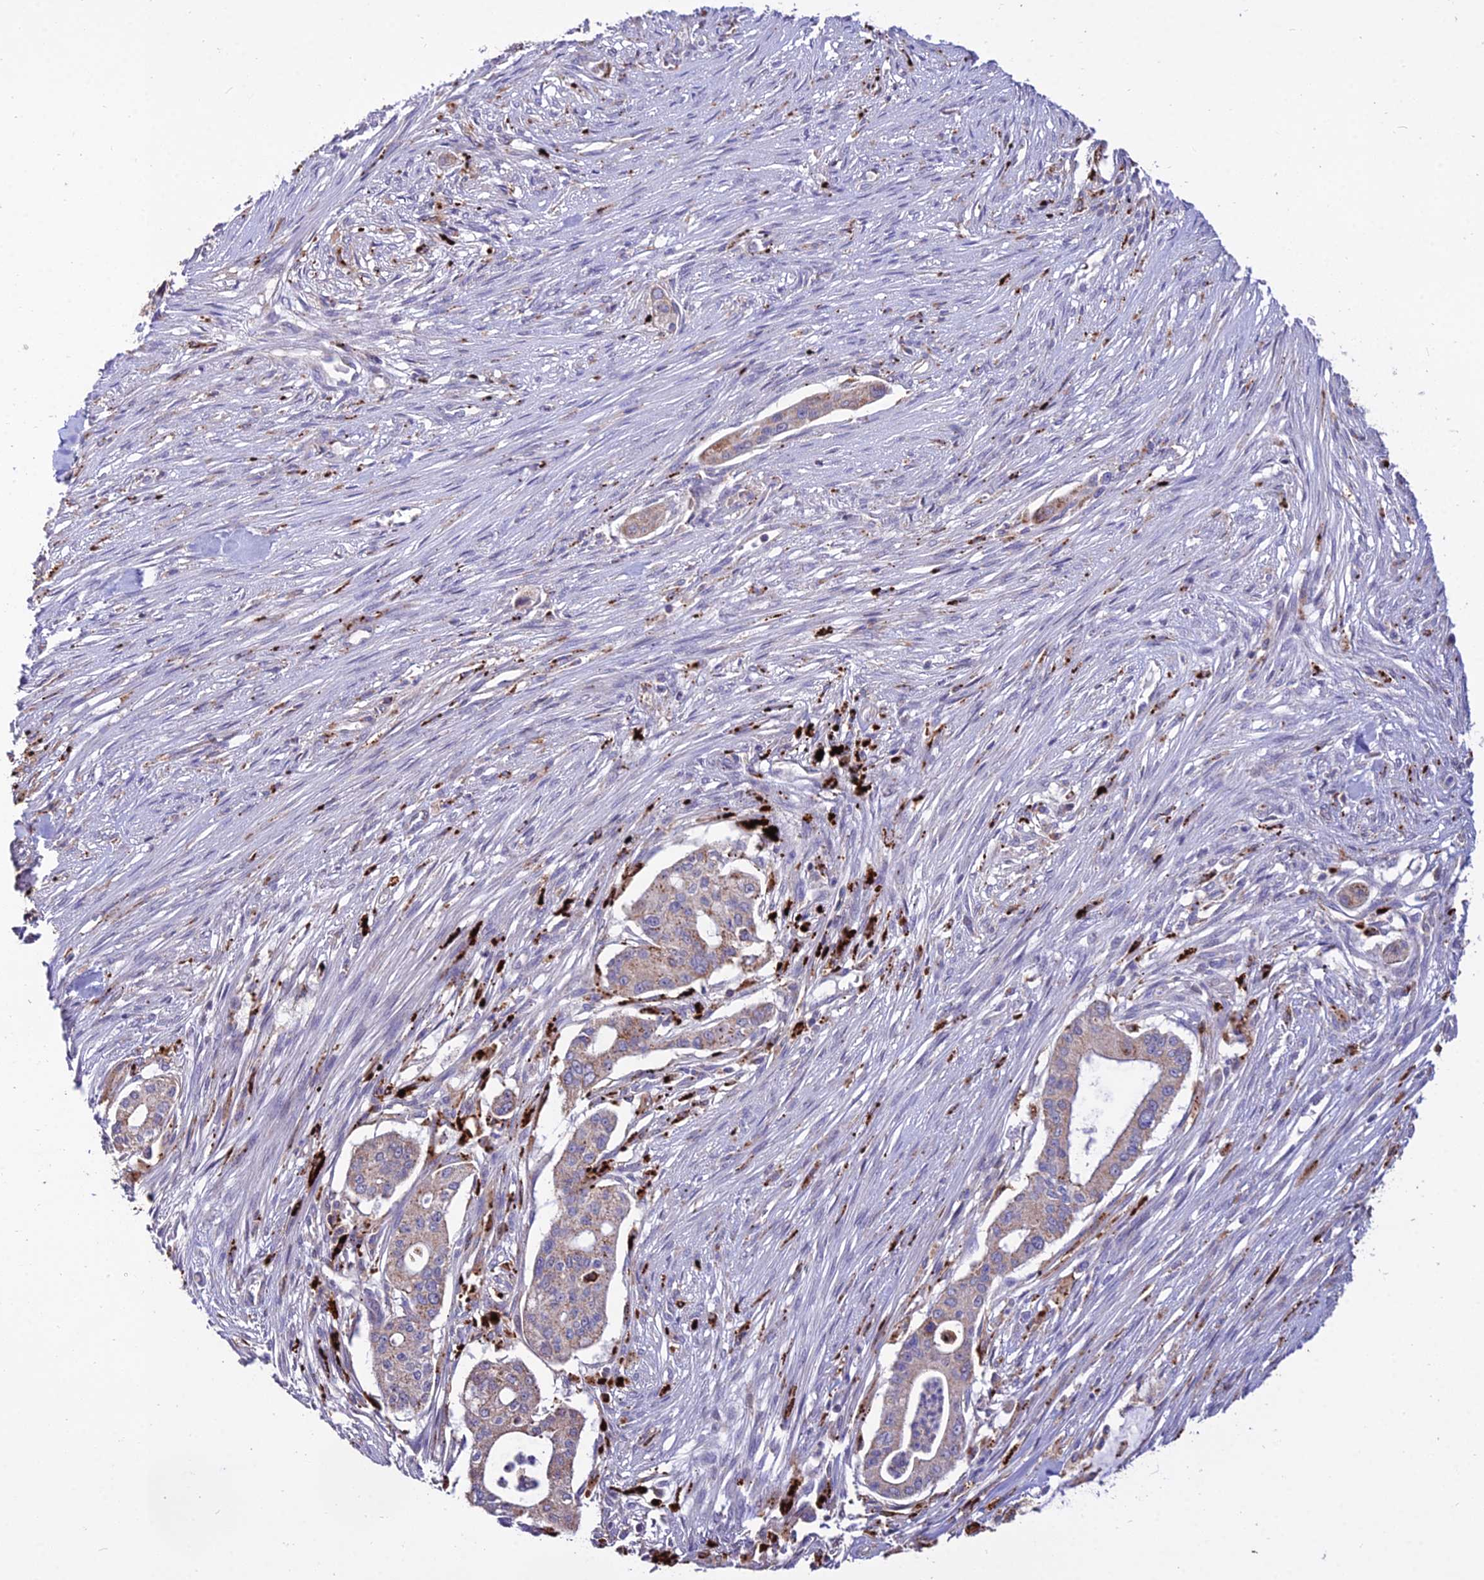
{"staining": {"intensity": "moderate", "quantity": "25%-75%", "location": "cytoplasmic/membranous"}, "tissue": "pancreatic cancer", "cell_type": "Tumor cells", "image_type": "cancer", "snomed": [{"axis": "morphology", "description": "Adenocarcinoma, NOS"}, {"axis": "topography", "description": "Pancreas"}], "caption": "Approximately 25%-75% of tumor cells in human adenocarcinoma (pancreatic) display moderate cytoplasmic/membranous protein staining as visualized by brown immunohistochemical staining.", "gene": "PNLIPRP3", "patient": {"sex": "male", "age": 46}}